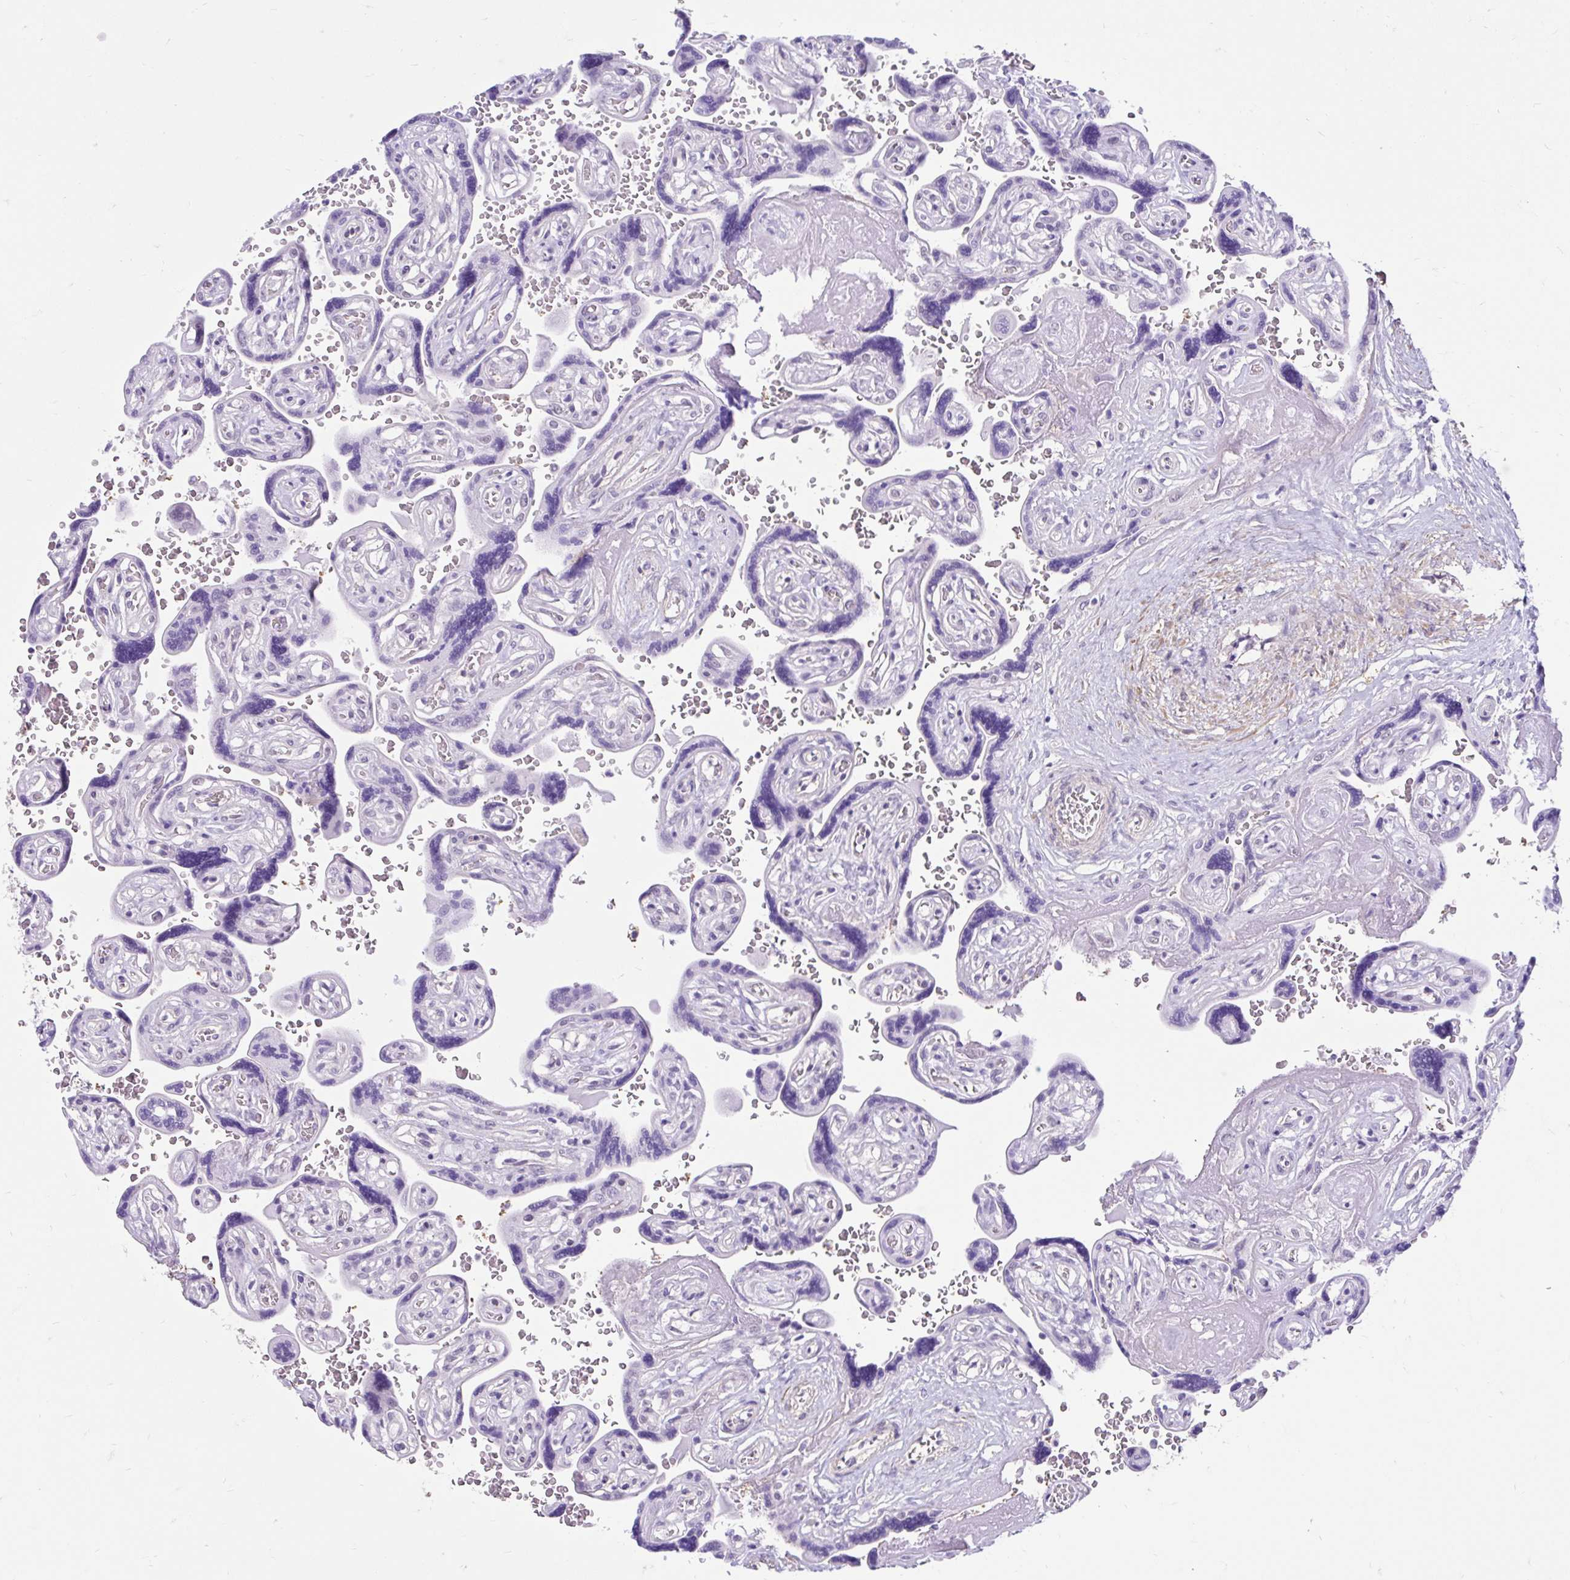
{"staining": {"intensity": "weak", "quantity": "<25%", "location": "nuclear"}, "tissue": "placenta", "cell_type": "Trophoblastic cells", "image_type": "normal", "snomed": [{"axis": "morphology", "description": "Normal tissue, NOS"}, {"axis": "topography", "description": "Placenta"}], "caption": "Immunohistochemical staining of unremarkable human placenta reveals no significant expression in trophoblastic cells. Nuclei are stained in blue.", "gene": "DCAF17", "patient": {"sex": "female", "age": 32}}